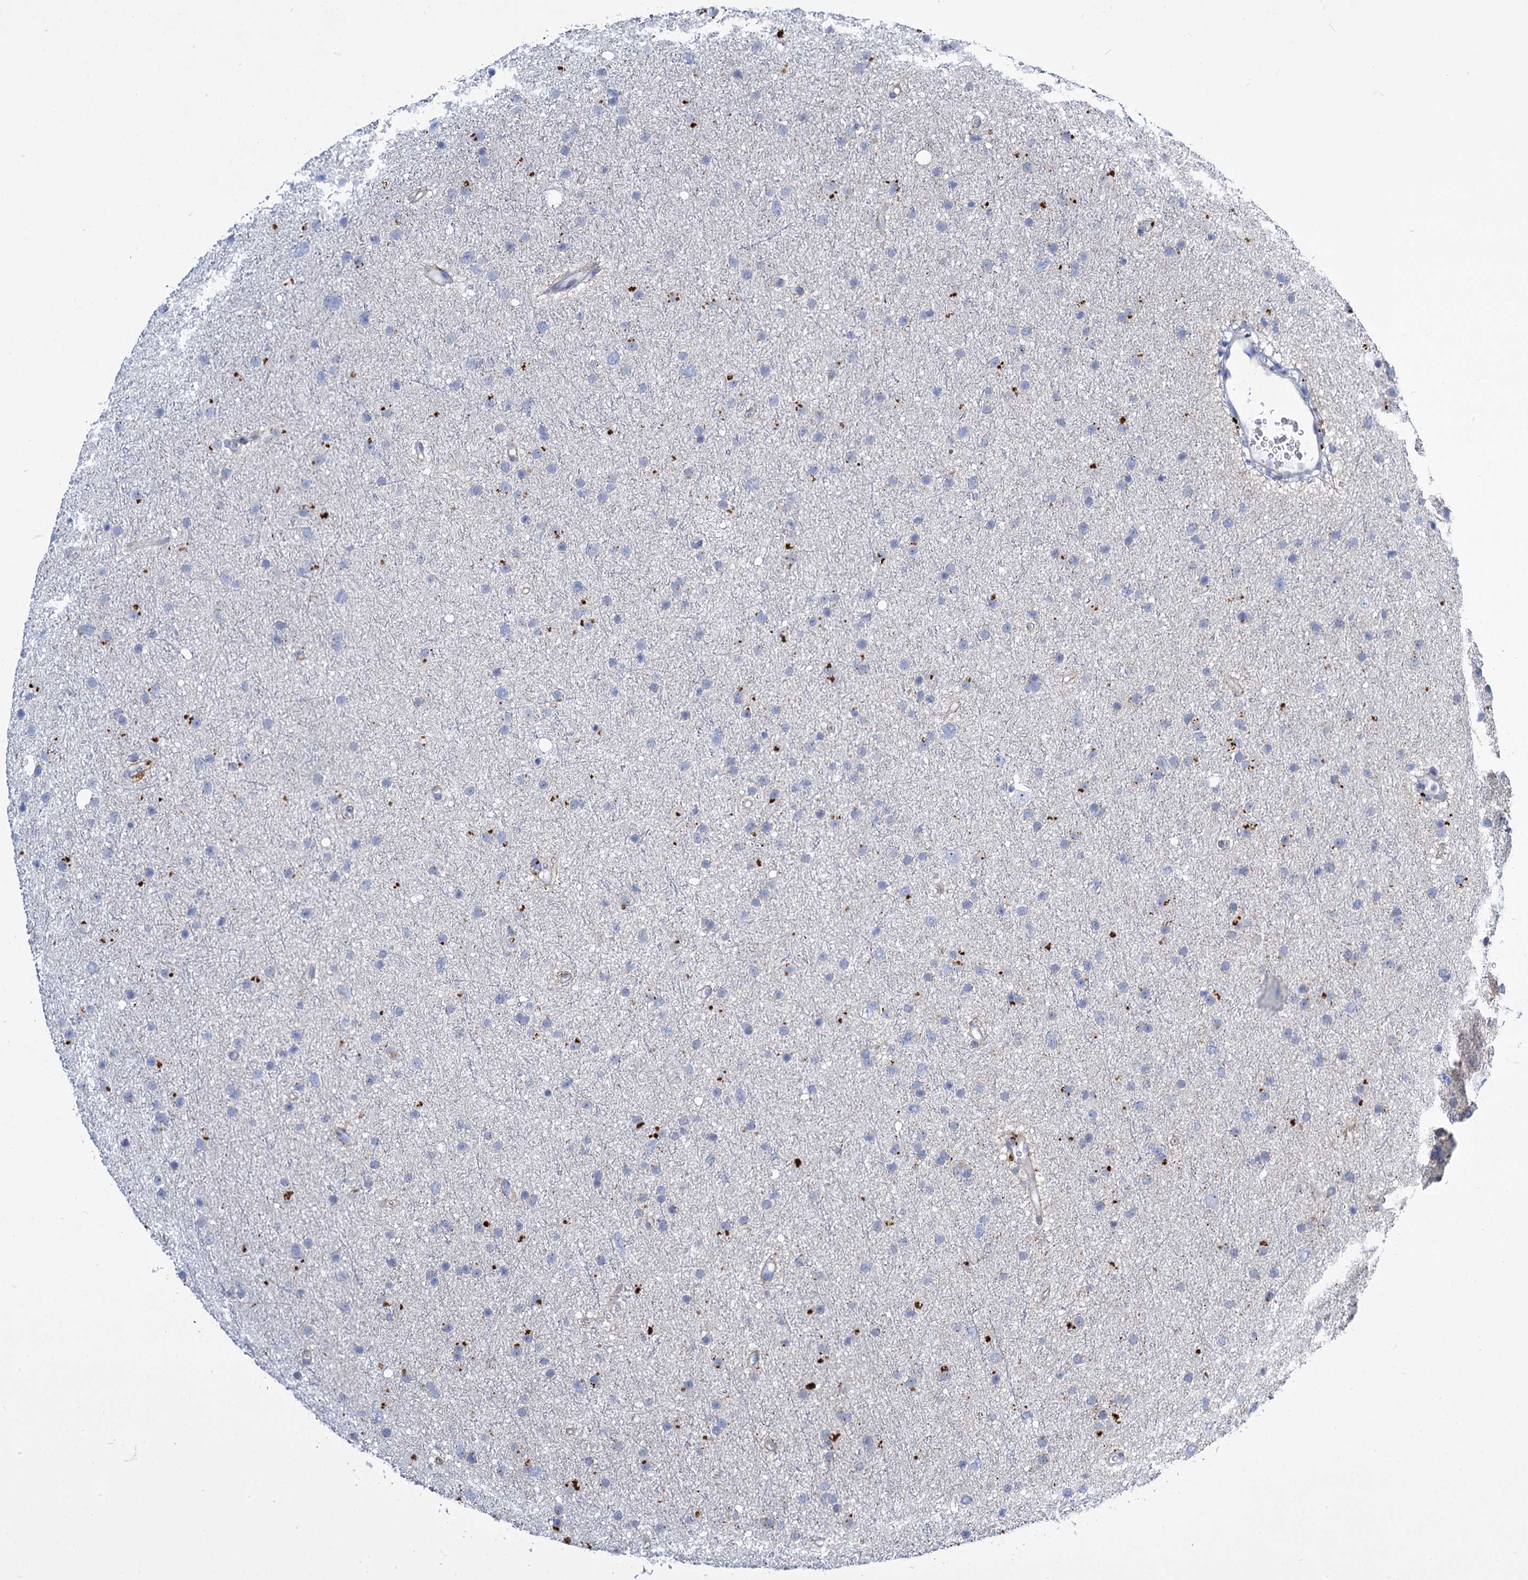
{"staining": {"intensity": "negative", "quantity": "none", "location": "none"}, "tissue": "glioma", "cell_type": "Tumor cells", "image_type": "cancer", "snomed": [{"axis": "morphology", "description": "Glioma, malignant, Low grade"}, {"axis": "topography", "description": "Cerebral cortex"}], "caption": "IHC of glioma exhibits no expression in tumor cells.", "gene": "TRIM77", "patient": {"sex": "female", "age": 39}}